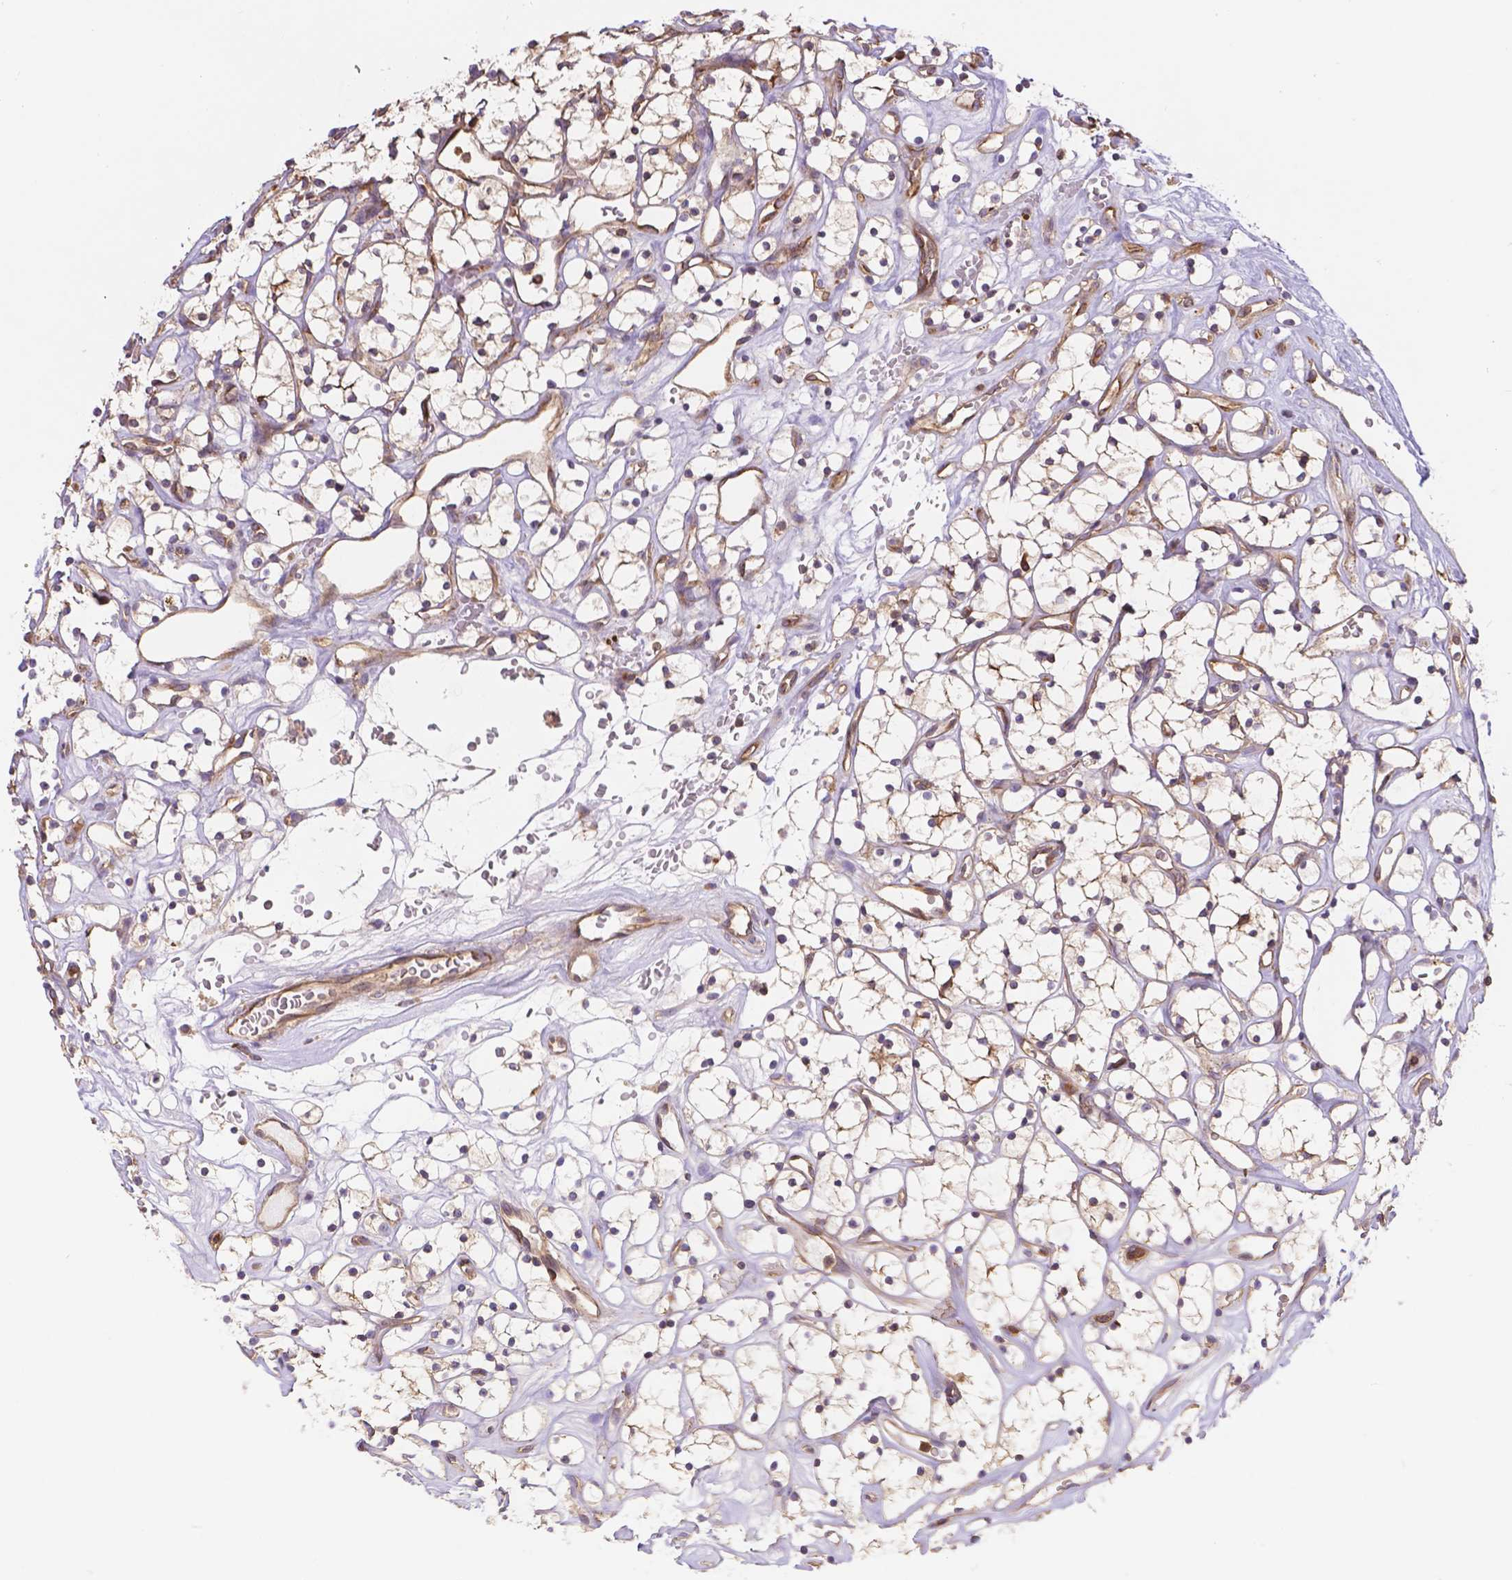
{"staining": {"intensity": "weak", "quantity": "<25%", "location": "cytoplasmic/membranous"}, "tissue": "renal cancer", "cell_type": "Tumor cells", "image_type": "cancer", "snomed": [{"axis": "morphology", "description": "Adenocarcinoma, NOS"}, {"axis": "topography", "description": "Kidney"}], "caption": "This micrograph is of renal cancer stained with immunohistochemistry (IHC) to label a protein in brown with the nuclei are counter-stained blue. There is no expression in tumor cells.", "gene": "DMWD", "patient": {"sex": "female", "age": 64}}